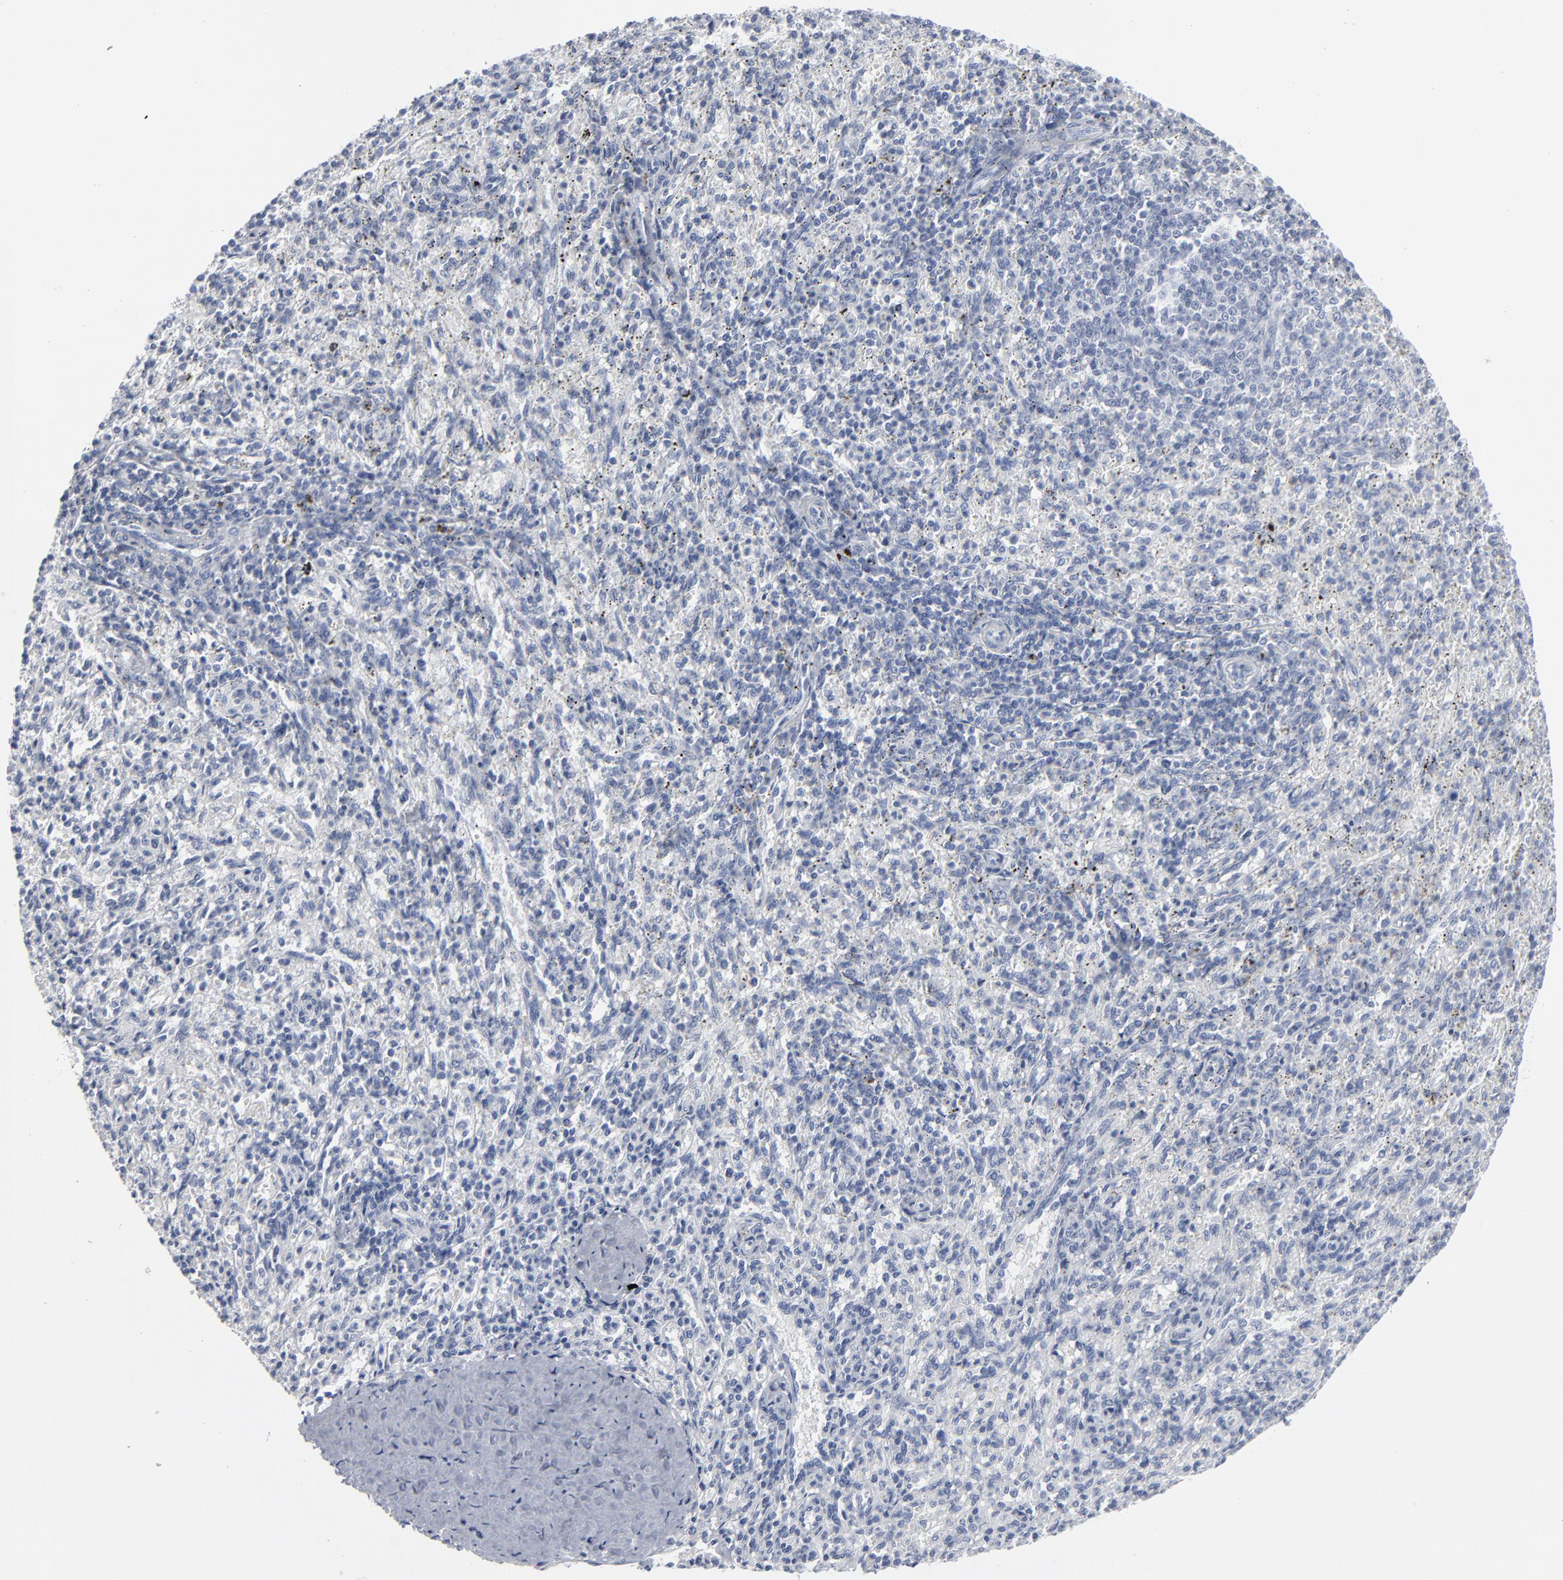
{"staining": {"intensity": "negative", "quantity": "none", "location": "none"}, "tissue": "spleen", "cell_type": "Cells in red pulp", "image_type": "normal", "snomed": [{"axis": "morphology", "description": "Normal tissue, NOS"}, {"axis": "topography", "description": "Spleen"}], "caption": "IHC photomicrograph of normal spleen: spleen stained with DAB exhibits no significant protein expression in cells in red pulp.", "gene": "PAGE1", "patient": {"sex": "female", "age": 10}}